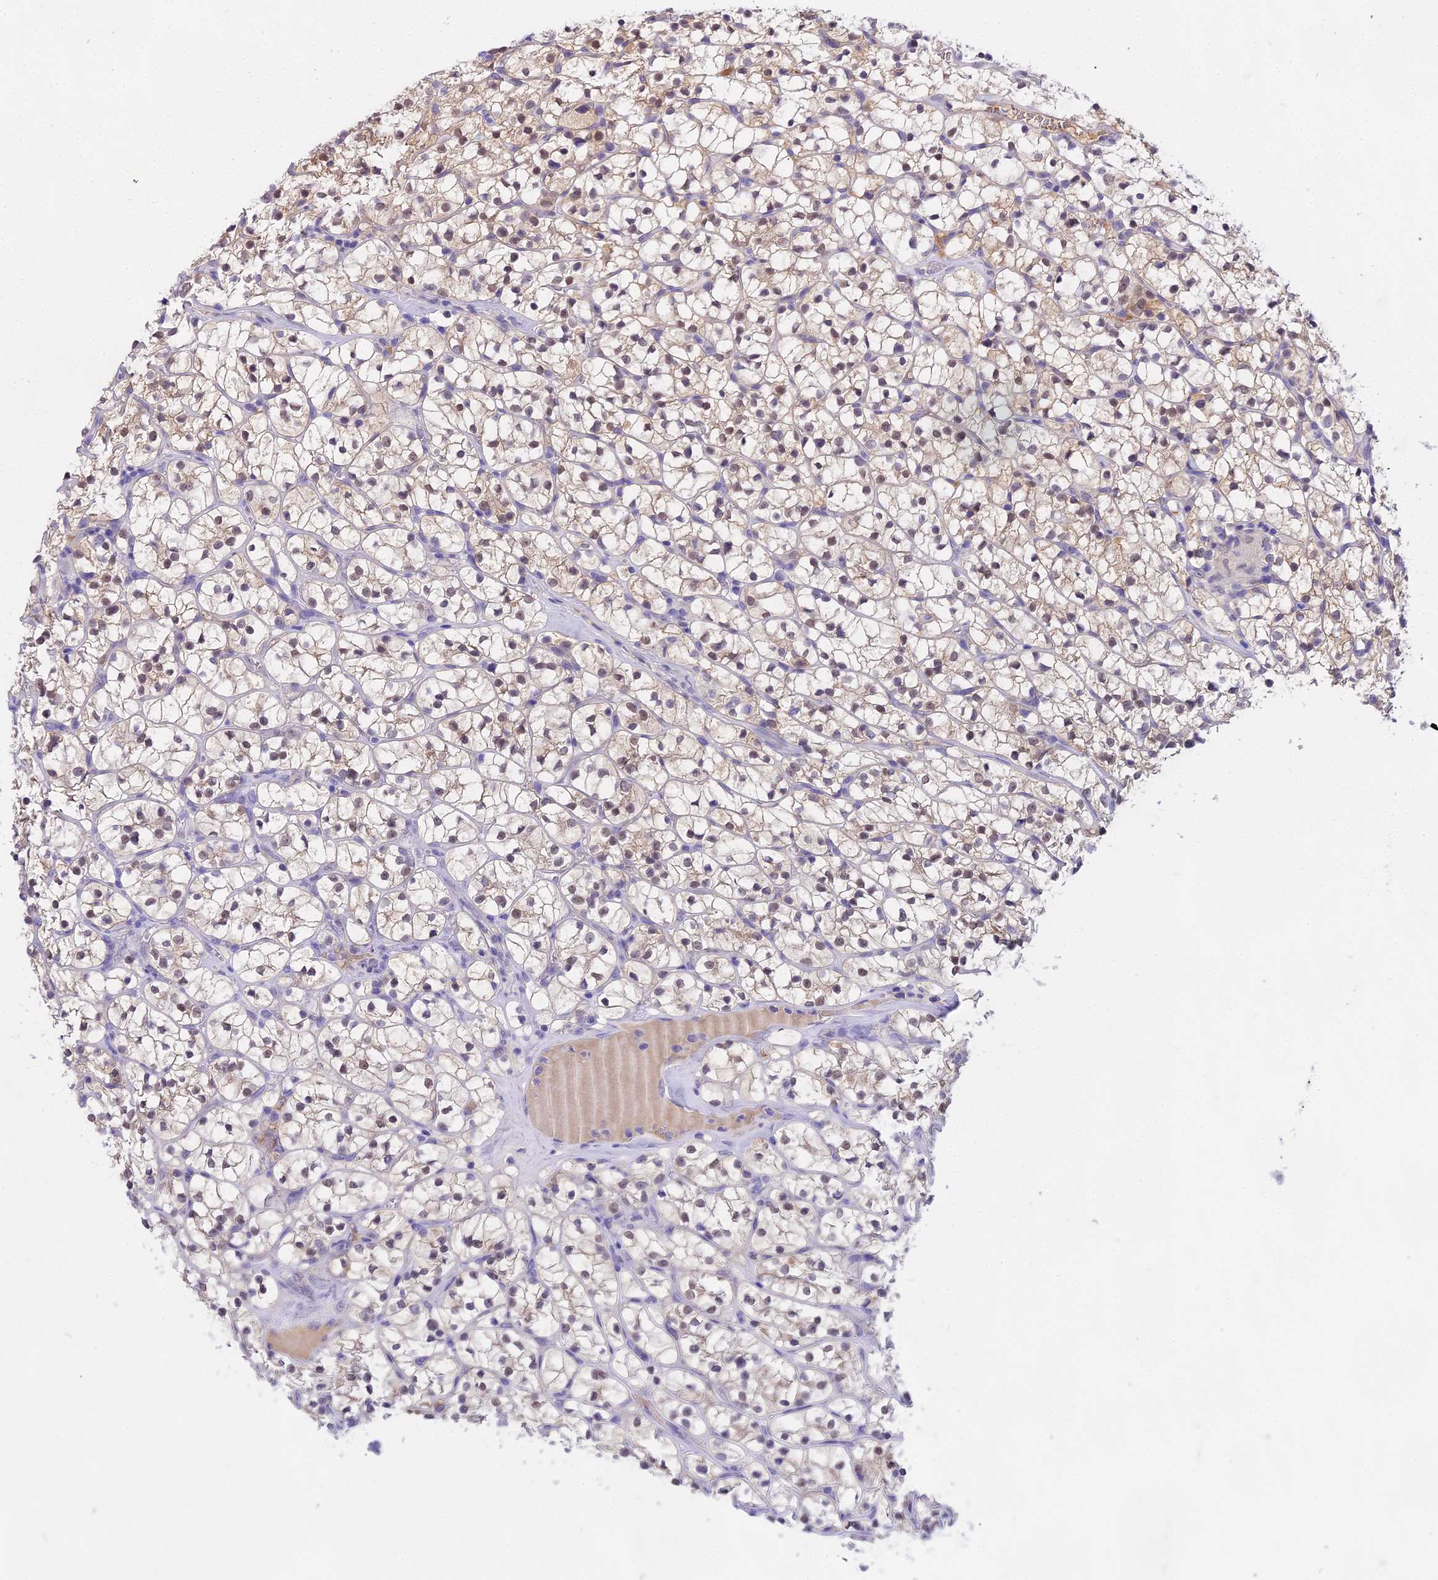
{"staining": {"intensity": "moderate", "quantity": ">75%", "location": "nuclear"}, "tissue": "renal cancer", "cell_type": "Tumor cells", "image_type": "cancer", "snomed": [{"axis": "morphology", "description": "Adenocarcinoma, NOS"}, {"axis": "topography", "description": "Kidney"}], "caption": "Protein staining displays moderate nuclear staining in approximately >75% of tumor cells in renal cancer (adenocarcinoma).", "gene": "MAT2A", "patient": {"sex": "female", "age": 64}}